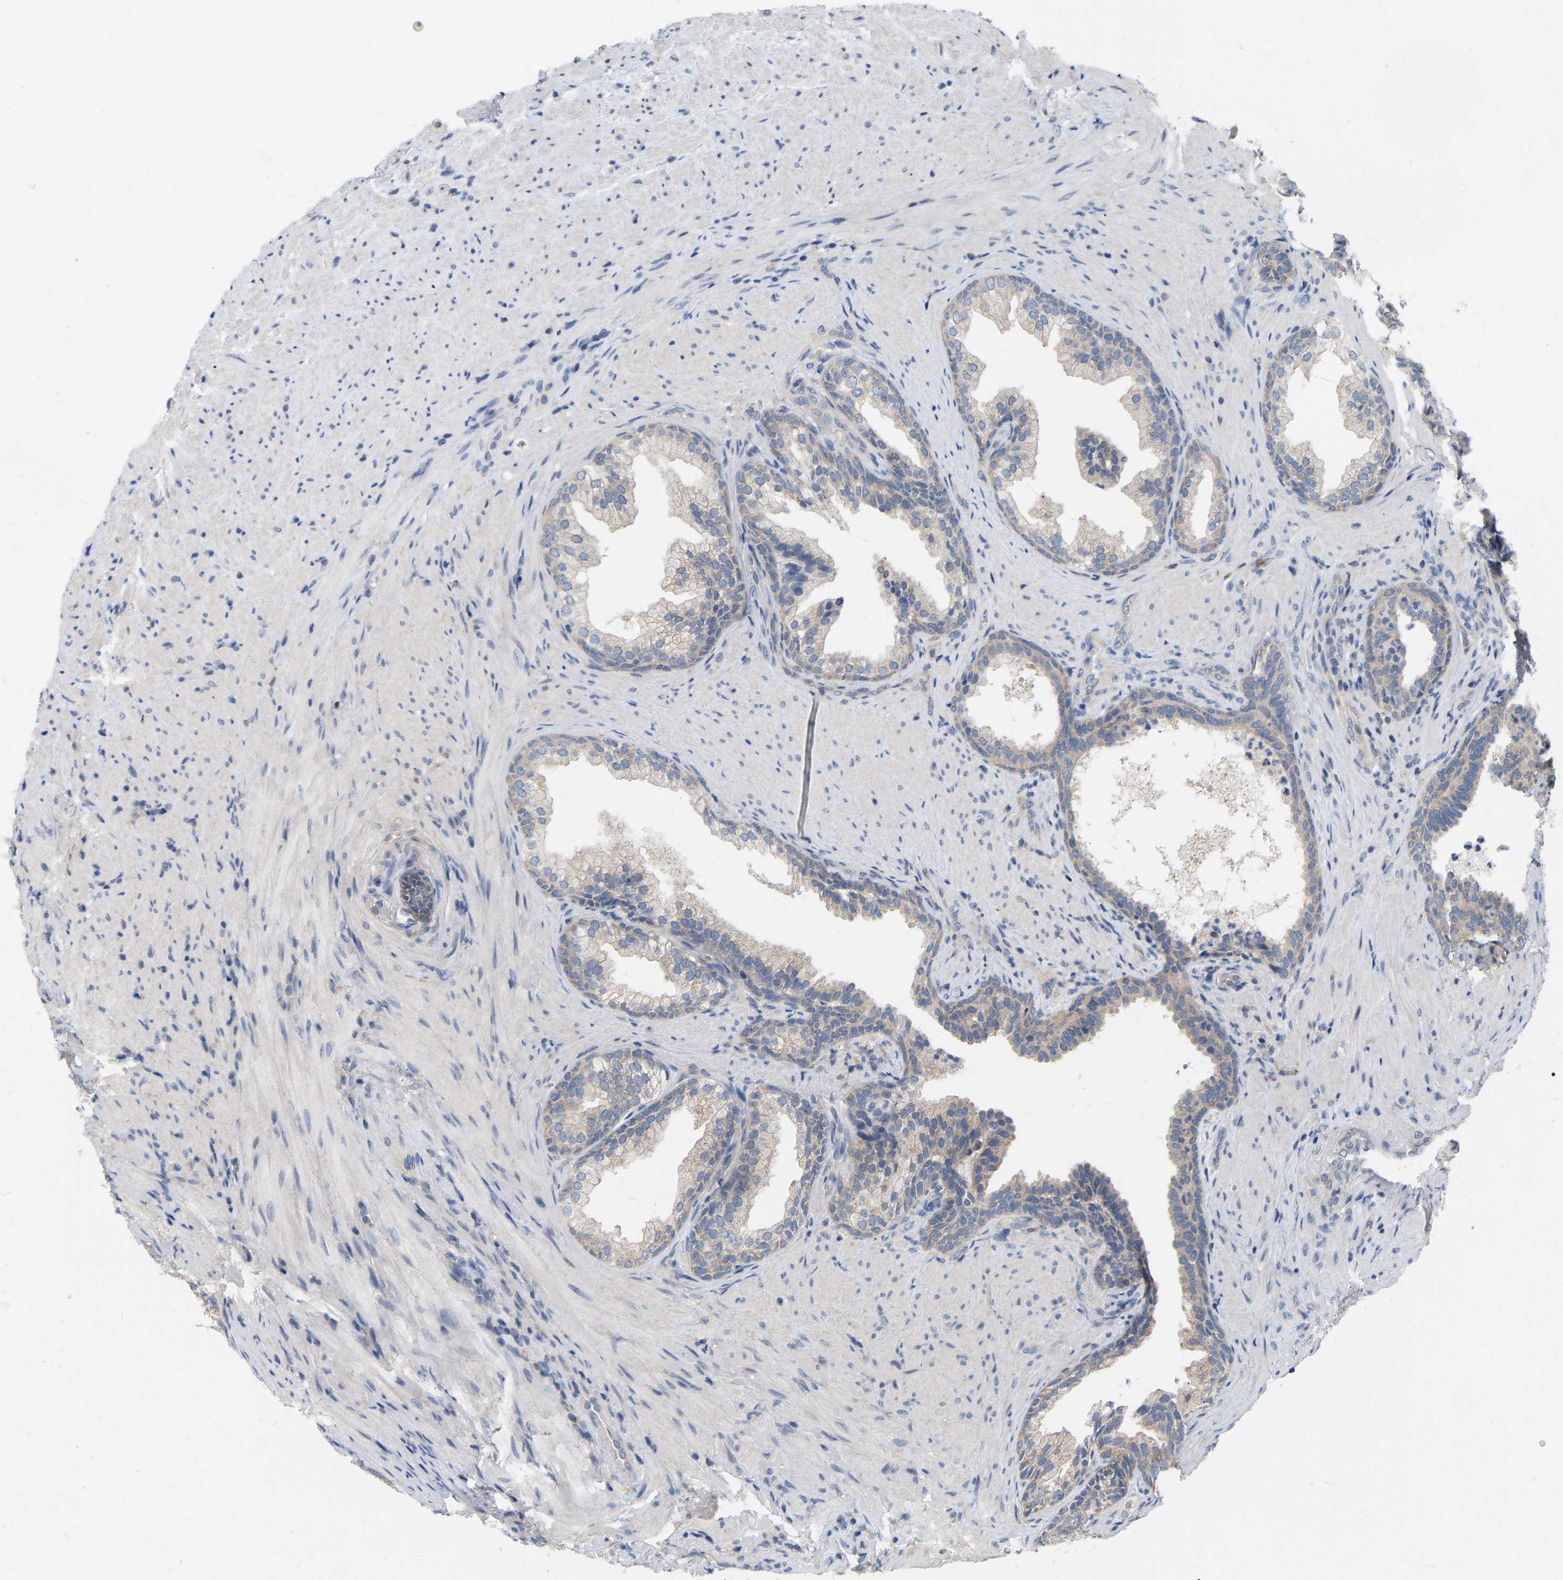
{"staining": {"intensity": "weak", "quantity": ">75%", "location": "cytoplasmic/membranous"}, "tissue": "prostate", "cell_type": "Glandular cells", "image_type": "normal", "snomed": [{"axis": "morphology", "description": "Normal tissue, NOS"}, {"axis": "topography", "description": "Prostate"}], "caption": "An immunohistochemistry (IHC) image of benign tissue is shown. Protein staining in brown shows weak cytoplasmic/membranous positivity in prostate within glandular cells.", "gene": "WIPI2", "patient": {"sex": "male", "age": 76}}